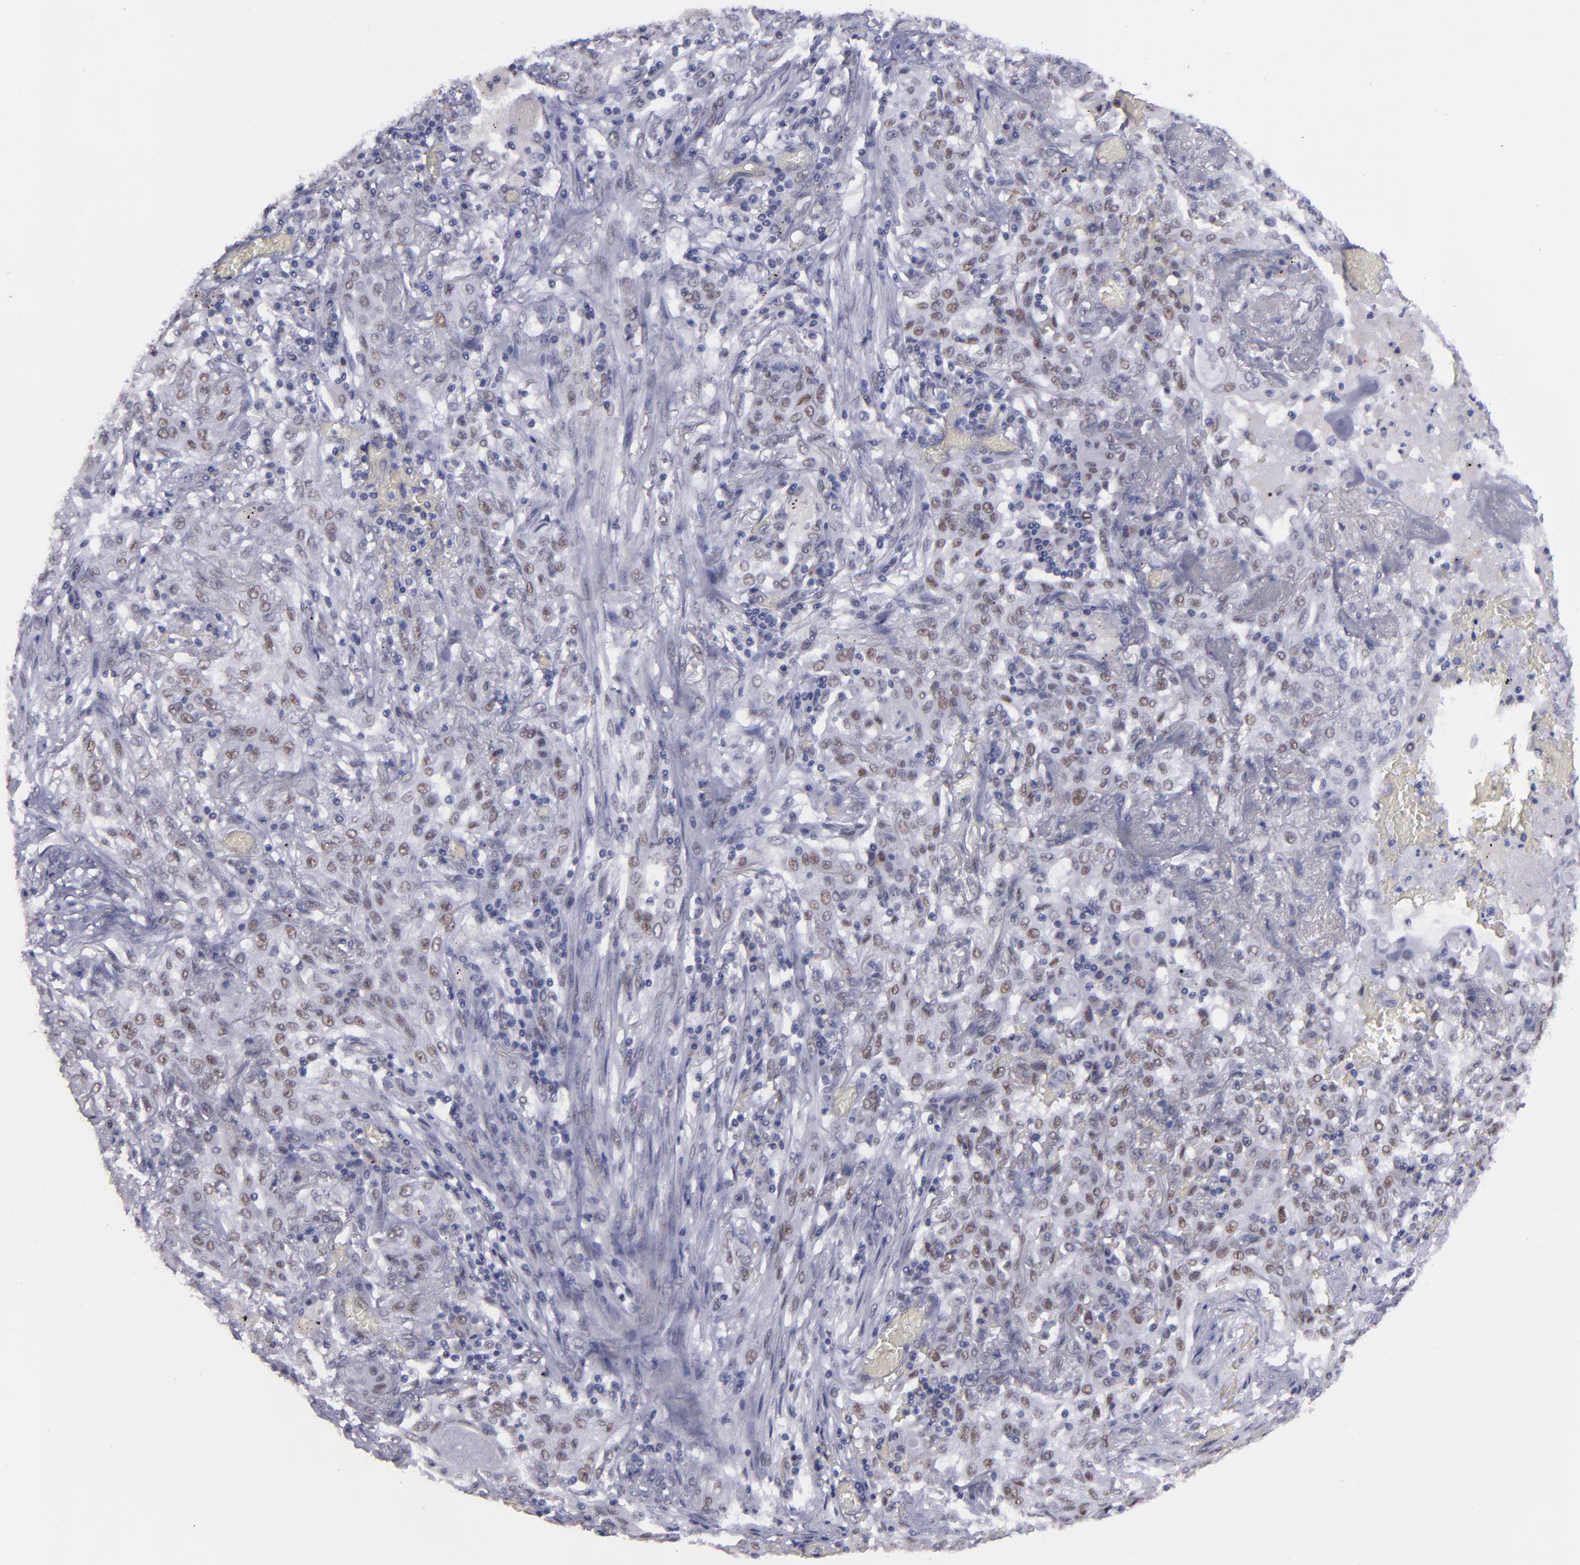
{"staining": {"intensity": "weak", "quantity": "25%-75%", "location": "nuclear"}, "tissue": "lung cancer", "cell_type": "Tumor cells", "image_type": "cancer", "snomed": [{"axis": "morphology", "description": "Squamous cell carcinoma, NOS"}, {"axis": "topography", "description": "Lung"}], "caption": "A photomicrograph of human lung cancer (squamous cell carcinoma) stained for a protein reveals weak nuclear brown staining in tumor cells.", "gene": "OTUB2", "patient": {"sex": "female", "age": 47}}